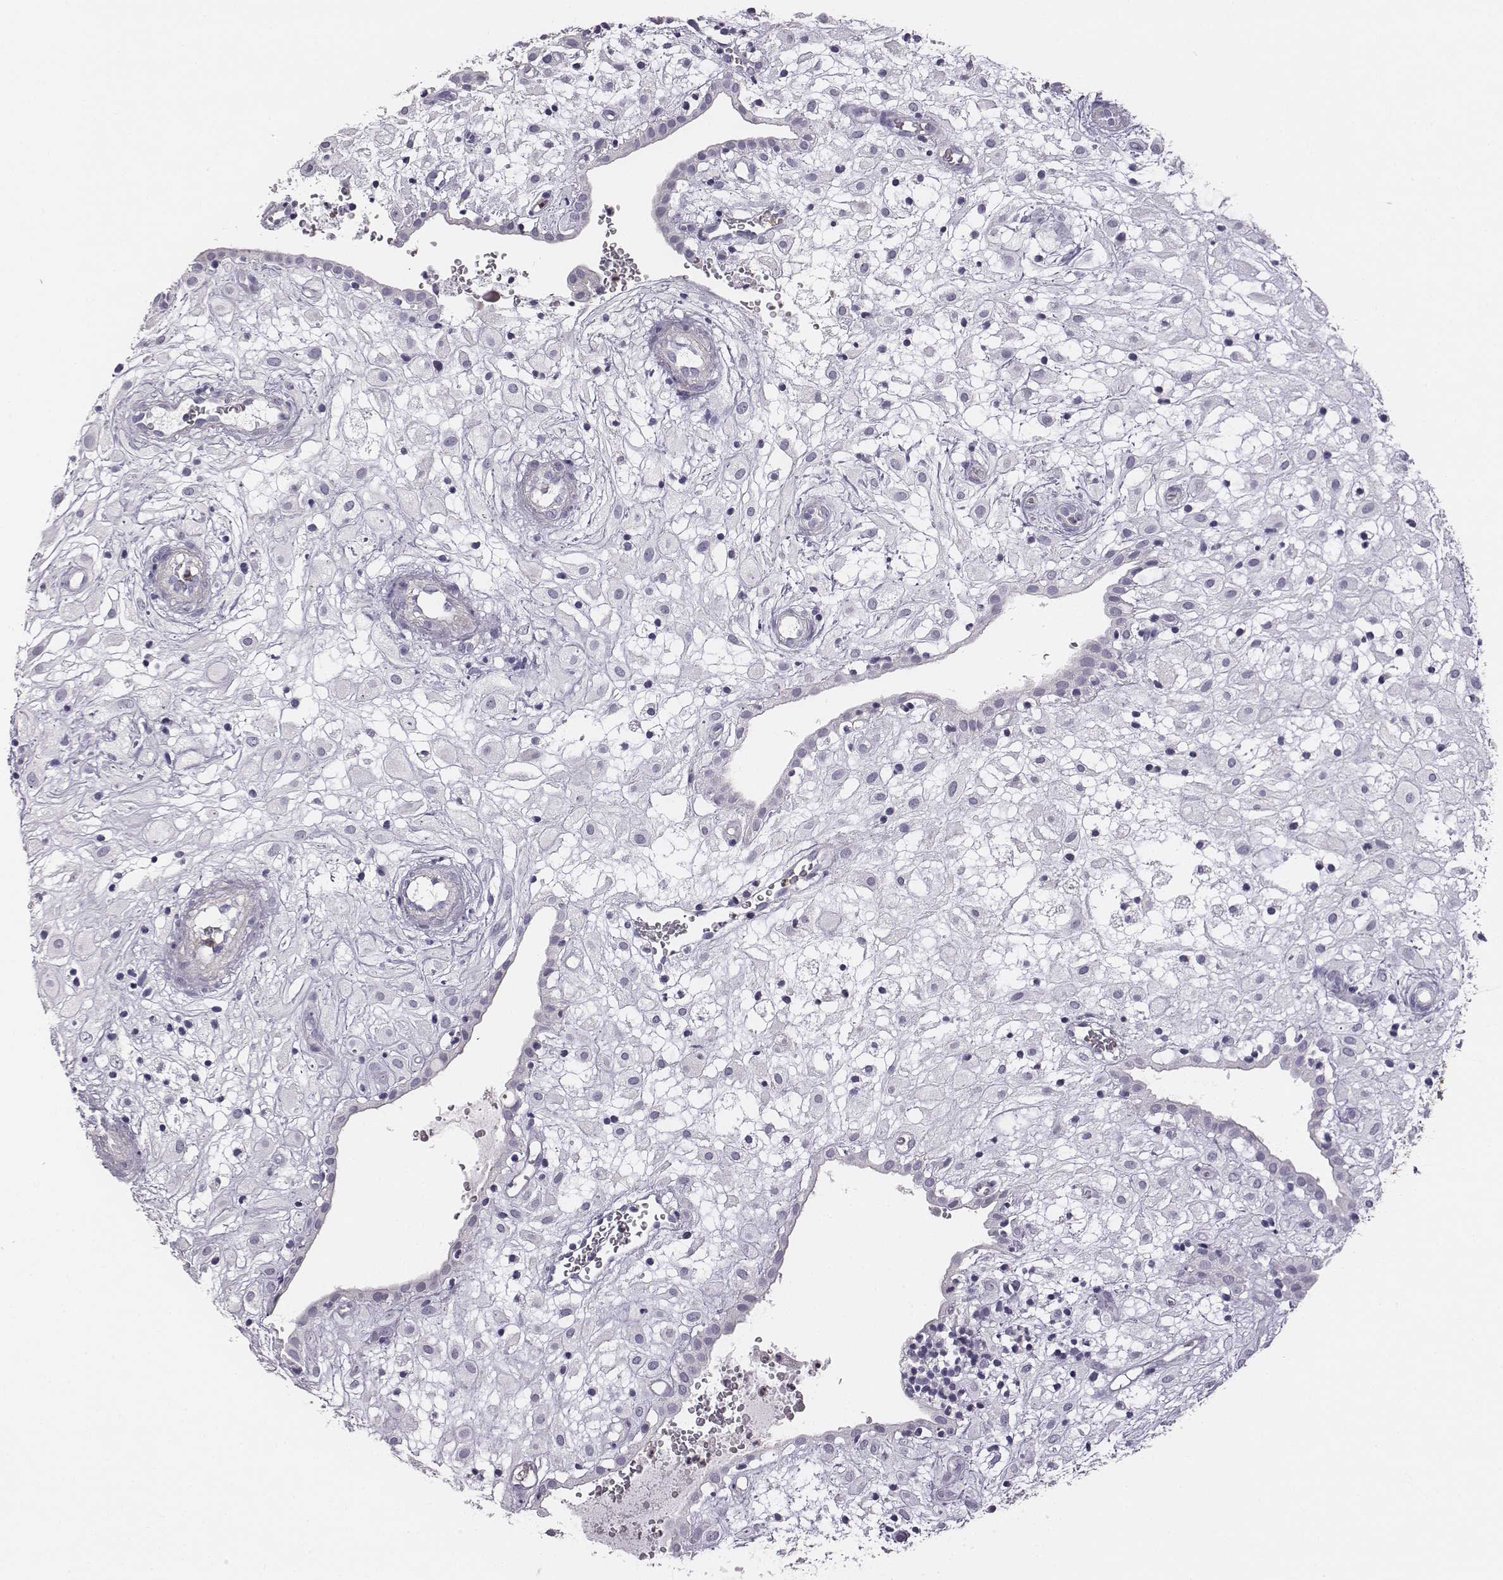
{"staining": {"intensity": "negative", "quantity": "none", "location": "none"}, "tissue": "placenta", "cell_type": "Decidual cells", "image_type": "normal", "snomed": [{"axis": "morphology", "description": "Normal tissue, NOS"}, {"axis": "topography", "description": "Placenta"}], "caption": "Protein analysis of unremarkable placenta reveals no significant expression in decidual cells. Nuclei are stained in blue.", "gene": "ADAM7", "patient": {"sex": "female", "age": 24}}